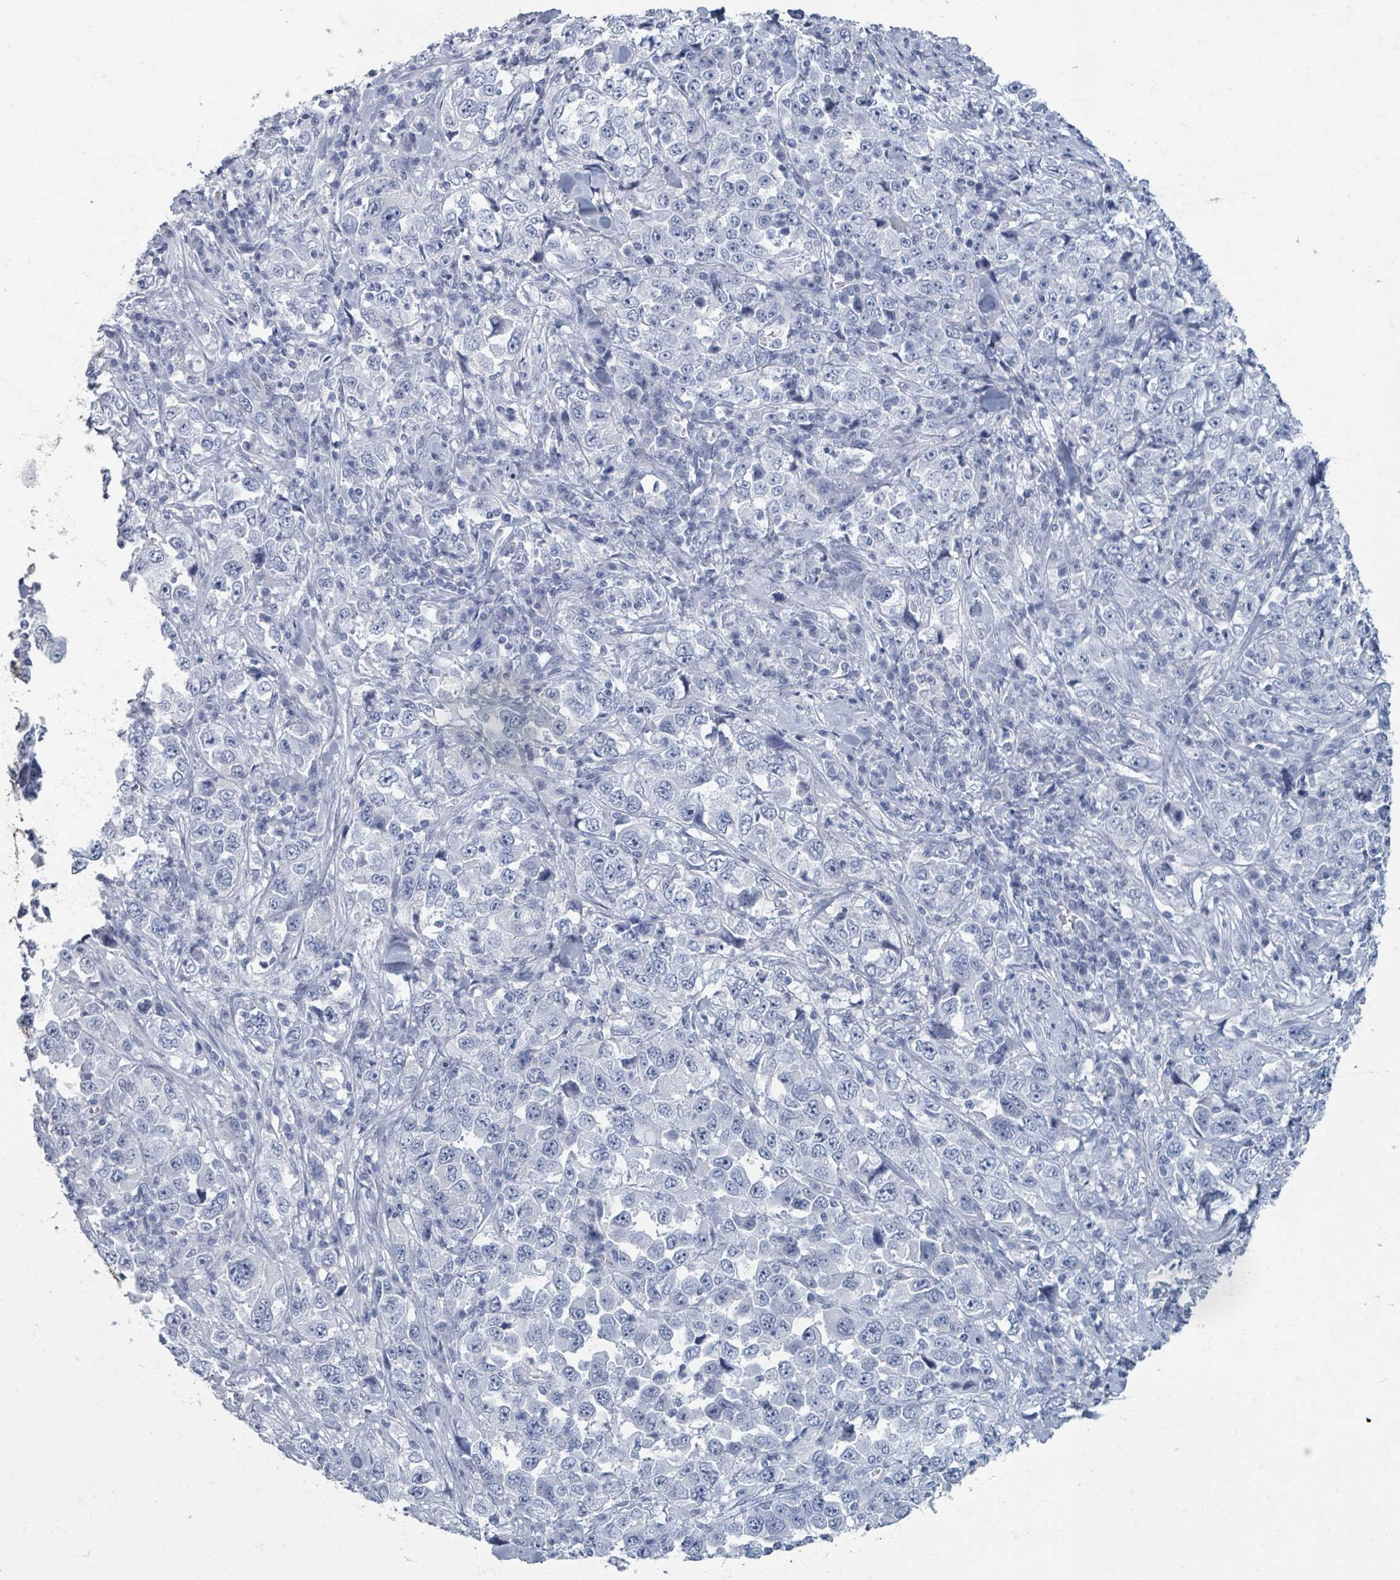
{"staining": {"intensity": "negative", "quantity": "none", "location": "none"}, "tissue": "stomach cancer", "cell_type": "Tumor cells", "image_type": "cancer", "snomed": [{"axis": "morphology", "description": "Normal tissue, NOS"}, {"axis": "morphology", "description": "Adenocarcinoma, NOS"}, {"axis": "topography", "description": "Stomach, upper"}, {"axis": "topography", "description": "Stomach"}], "caption": "High magnification brightfield microscopy of stomach adenocarcinoma stained with DAB (3,3'-diaminobenzidine) (brown) and counterstained with hematoxylin (blue): tumor cells show no significant expression.", "gene": "TAS2R1", "patient": {"sex": "male", "age": 59}}